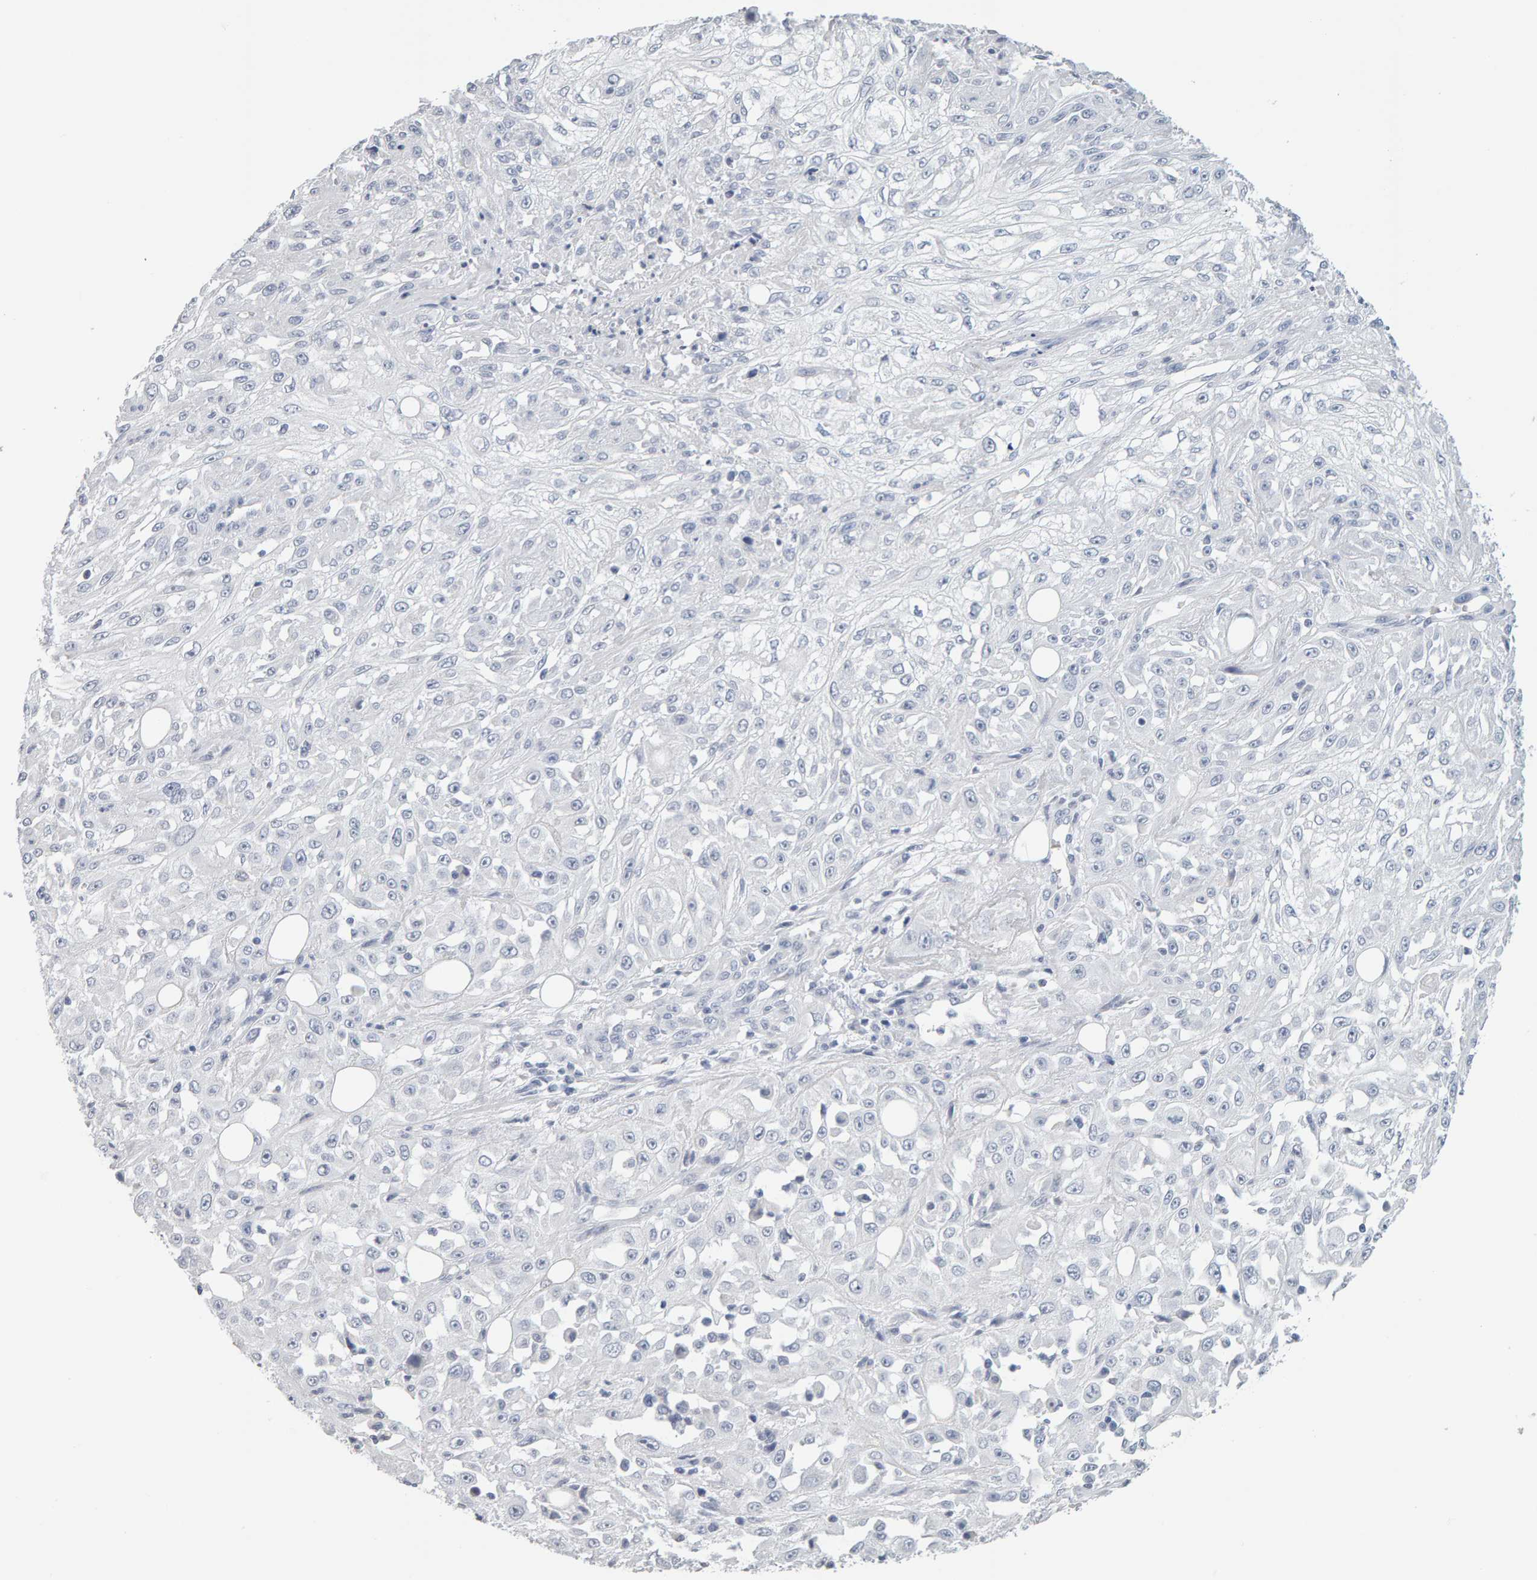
{"staining": {"intensity": "negative", "quantity": "none", "location": "none"}, "tissue": "skin cancer", "cell_type": "Tumor cells", "image_type": "cancer", "snomed": [{"axis": "morphology", "description": "Squamous cell carcinoma, NOS"}, {"axis": "morphology", "description": "Squamous cell carcinoma, metastatic, NOS"}, {"axis": "topography", "description": "Skin"}, {"axis": "topography", "description": "Lymph node"}], "caption": "The image displays no significant staining in tumor cells of skin cancer (squamous cell carcinoma).", "gene": "CTH", "patient": {"sex": "male", "age": 75}}